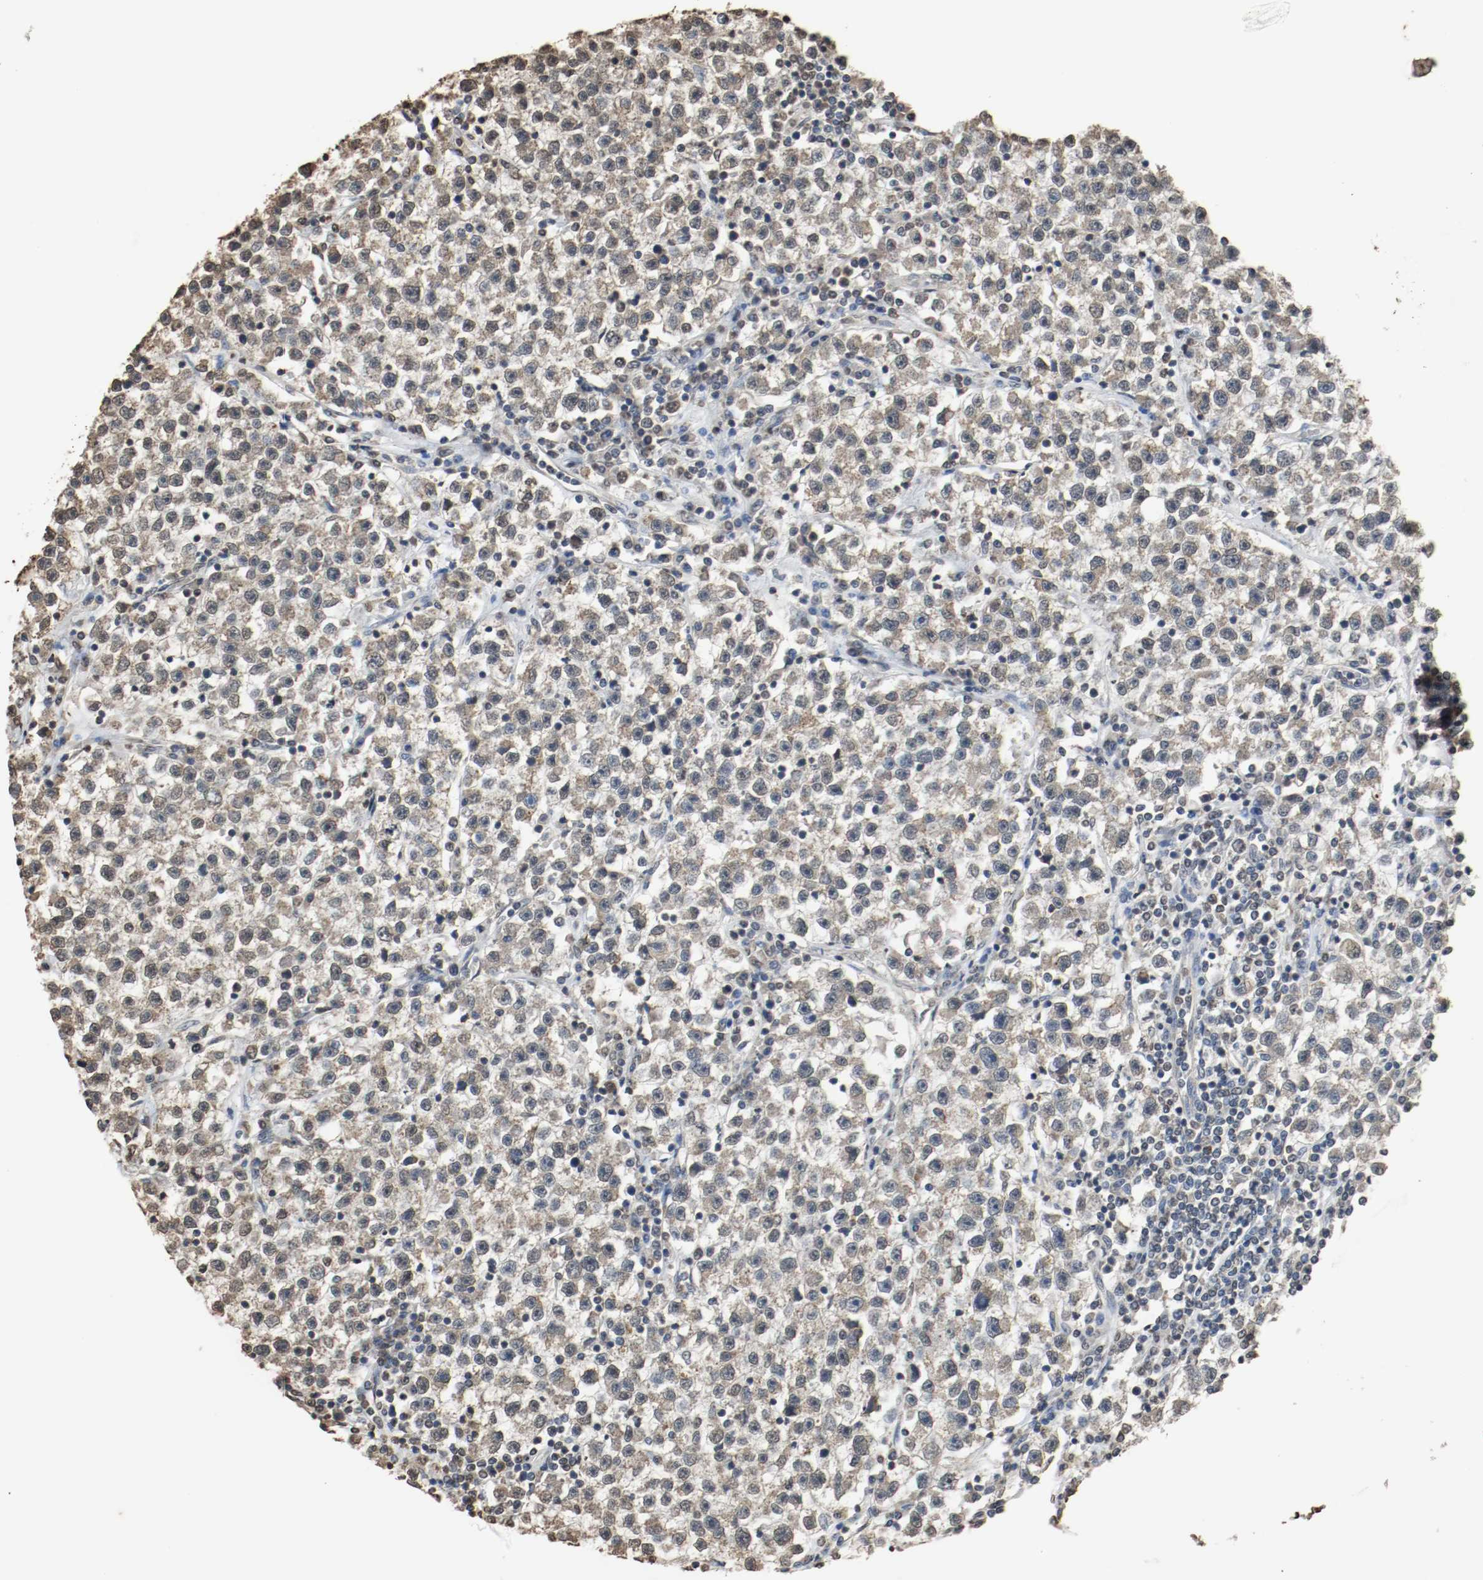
{"staining": {"intensity": "weak", "quantity": "25%-75%", "location": "cytoplasmic/membranous"}, "tissue": "testis cancer", "cell_type": "Tumor cells", "image_type": "cancer", "snomed": [{"axis": "morphology", "description": "Seminoma, NOS"}, {"axis": "topography", "description": "Testis"}], "caption": "About 25%-75% of tumor cells in testis cancer (seminoma) exhibit weak cytoplasmic/membranous protein positivity as visualized by brown immunohistochemical staining.", "gene": "RTN4", "patient": {"sex": "male", "age": 22}}